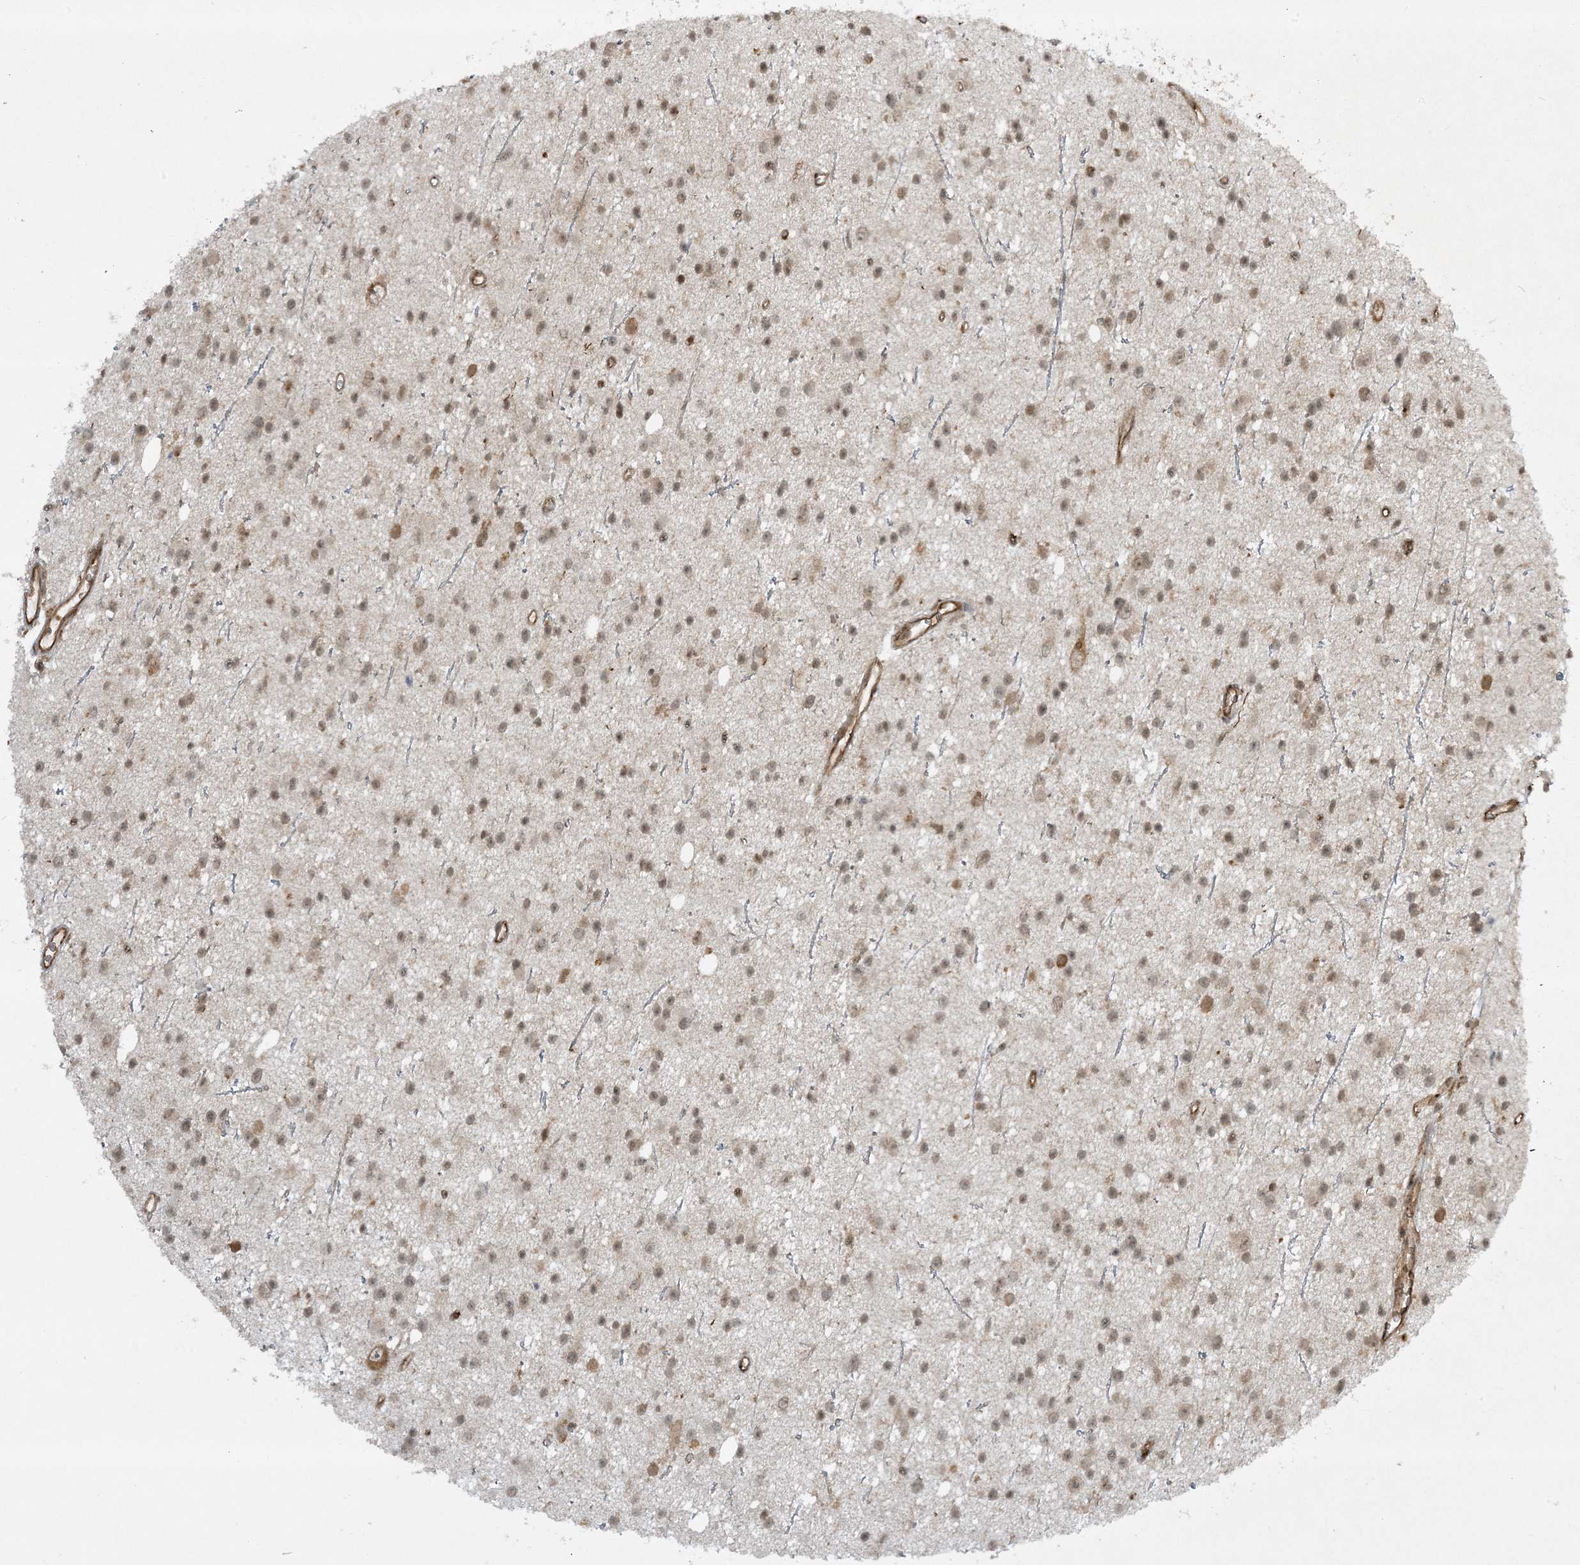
{"staining": {"intensity": "moderate", "quantity": "25%-75%", "location": "nuclear"}, "tissue": "glioma", "cell_type": "Tumor cells", "image_type": "cancer", "snomed": [{"axis": "morphology", "description": "Glioma, malignant, Low grade"}, {"axis": "topography", "description": "Cerebral cortex"}], "caption": "Immunohistochemical staining of malignant low-grade glioma shows medium levels of moderate nuclear protein staining in about 25%-75% of tumor cells.", "gene": "CERT1", "patient": {"sex": "female", "age": 39}}